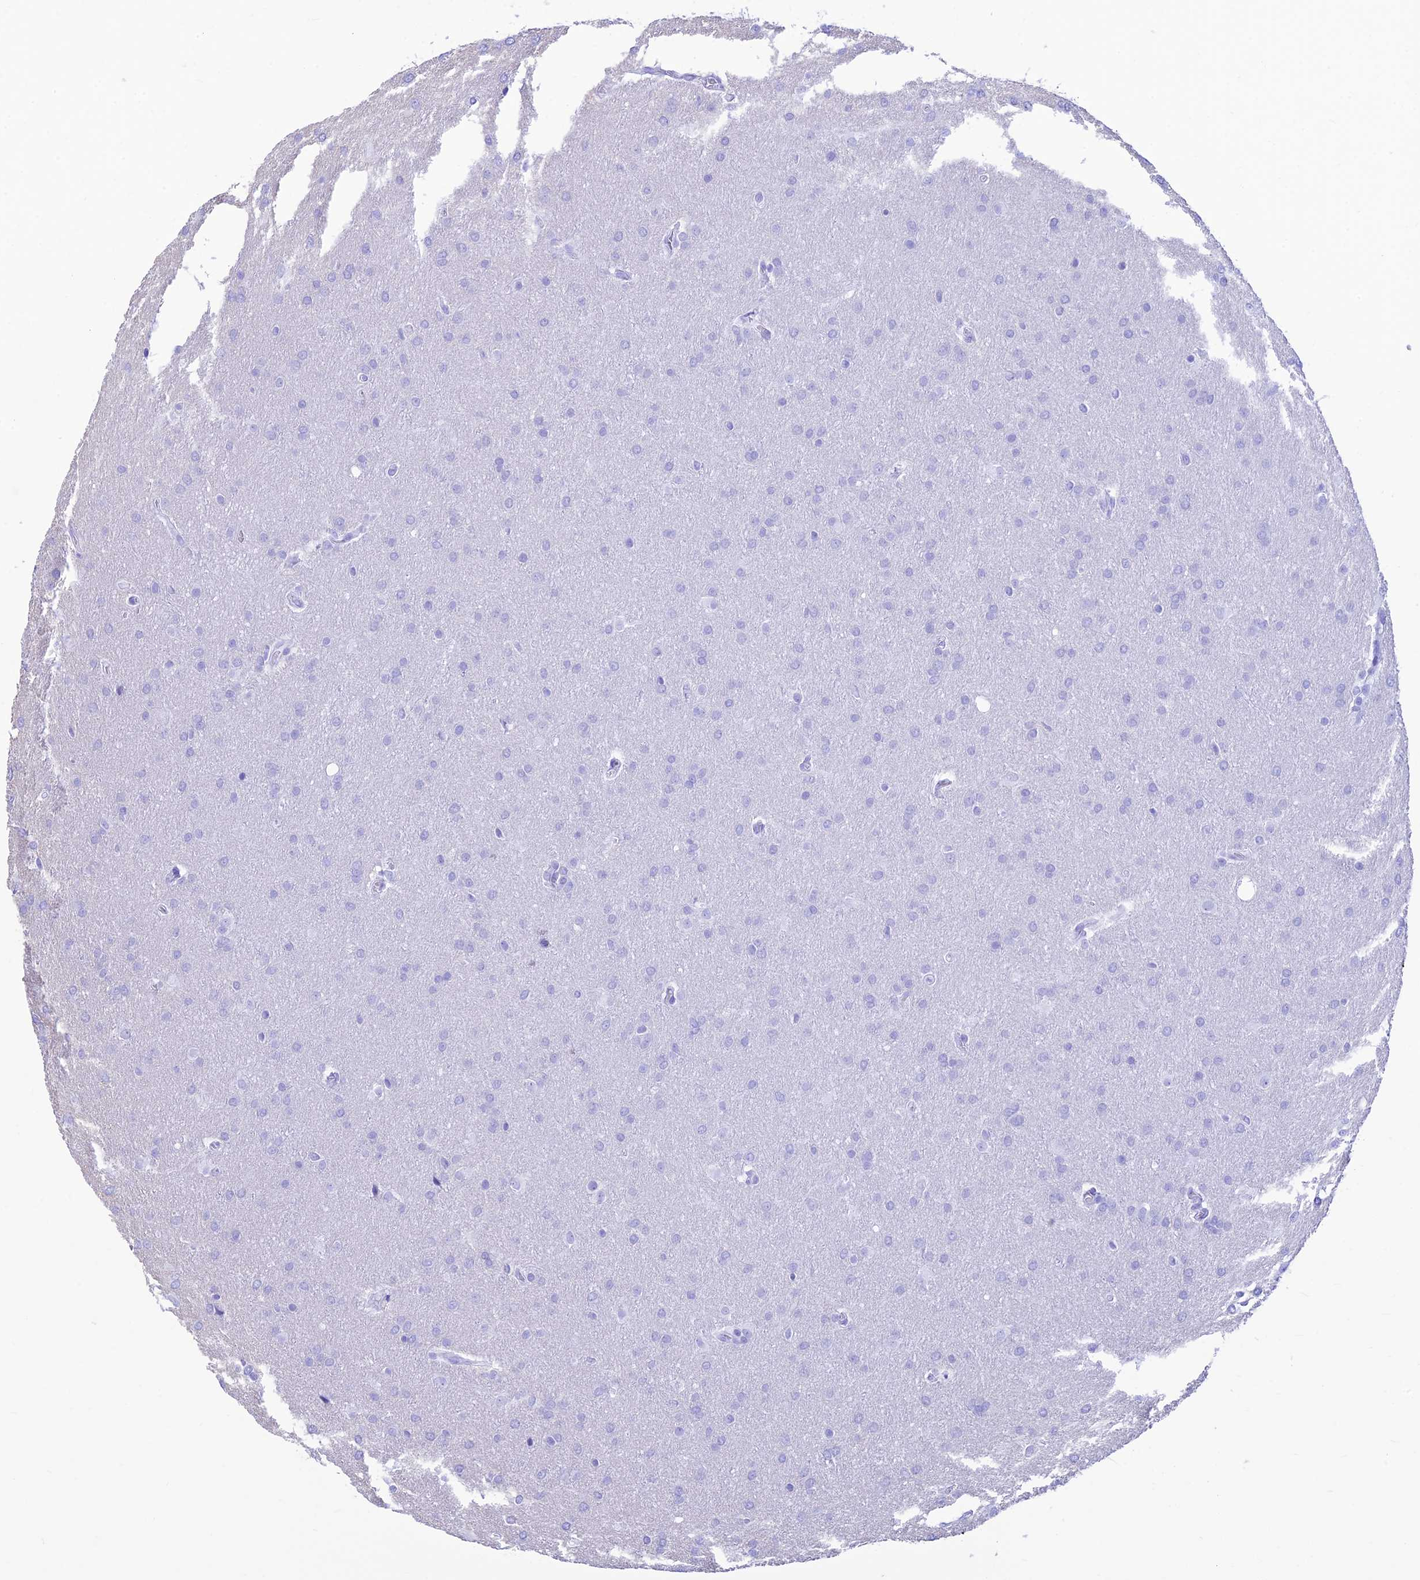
{"staining": {"intensity": "negative", "quantity": "none", "location": "none"}, "tissue": "glioma", "cell_type": "Tumor cells", "image_type": "cancer", "snomed": [{"axis": "morphology", "description": "Glioma, malignant, Low grade"}, {"axis": "topography", "description": "Brain"}], "caption": "An immunohistochemistry image of malignant low-grade glioma is shown. There is no staining in tumor cells of malignant low-grade glioma.", "gene": "ST8SIA5", "patient": {"sex": "female", "age": 32}}